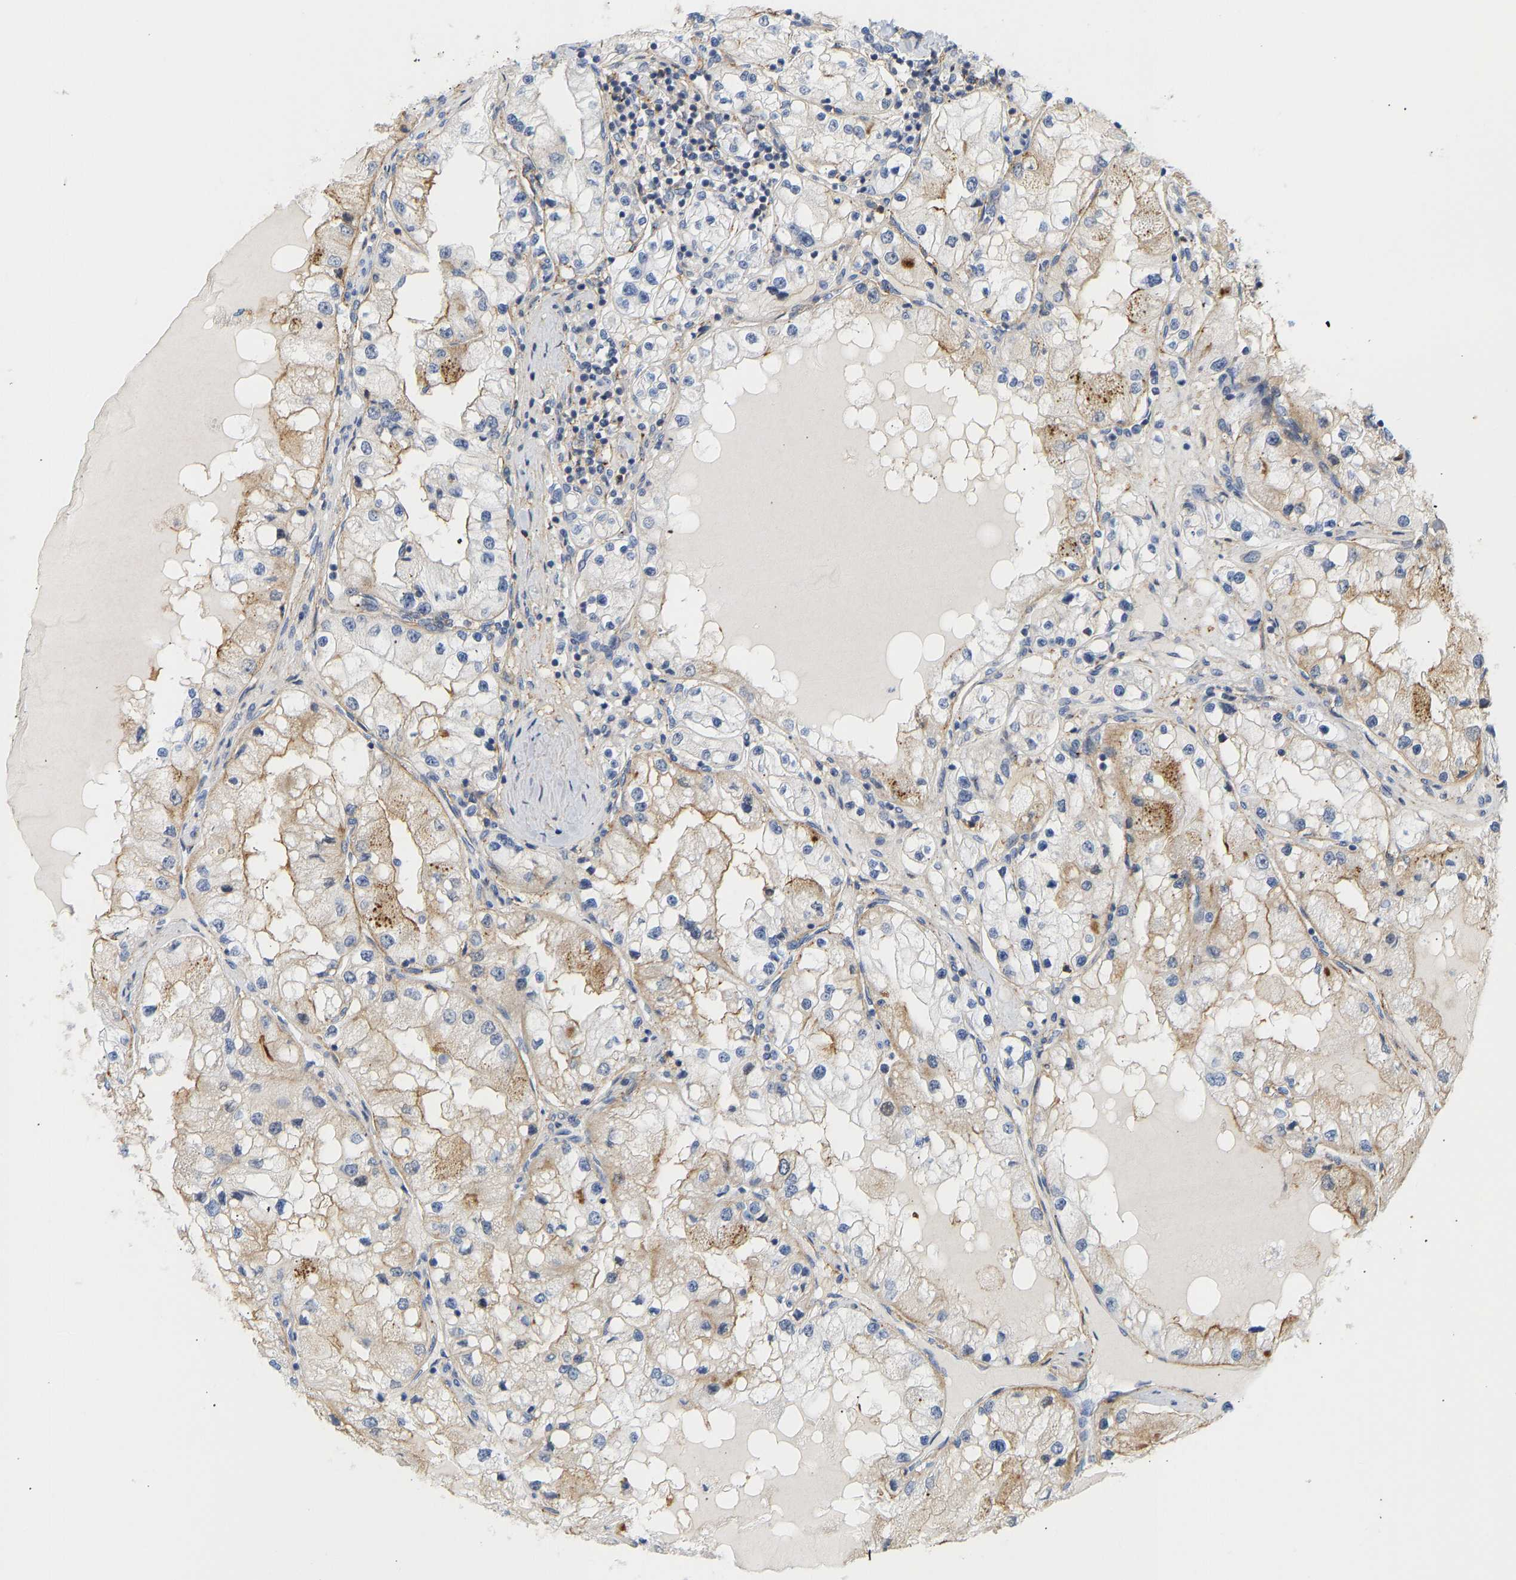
{"staining": {"intensity": "moderate", "quantity": "<25%", "location": "cytoplasmic/membranous"}, "tissue": "renal cancer", "cell_type": "Tumor cells", "image_type": "cancer", "snomed": [{"axis": "morphology", "description": "Adenocarcinoma, NOS"}, {"axis": "topography", "description": "Kidney"}], "caption": "The micrograph demonstrates a brown stain indicating the presence of a protein in the cytoplasmic/membranous of tumor cells in renal cancer.", "gene": "BVES", "patient": {"sex": "male", "age": 68}}